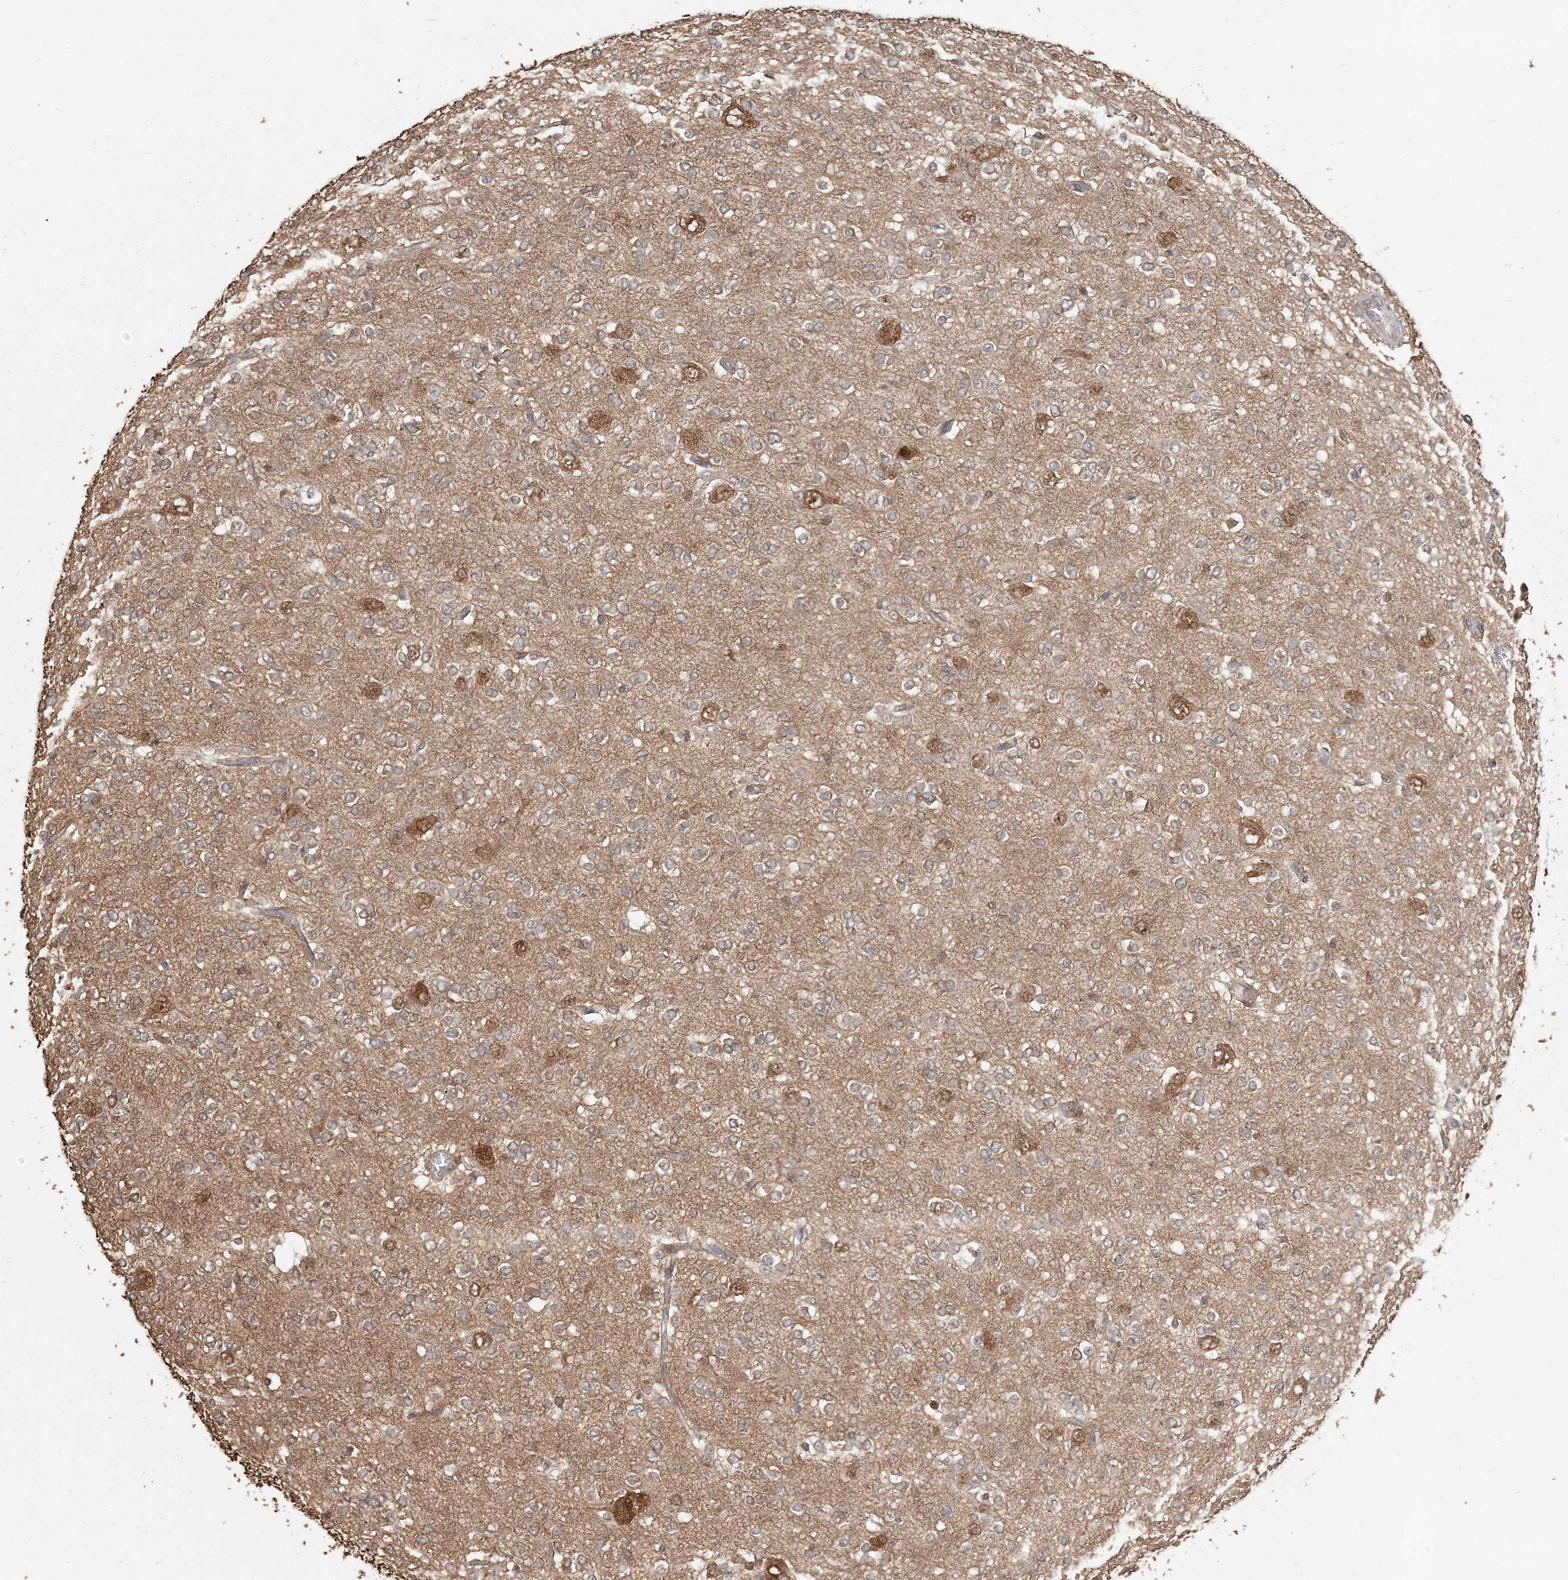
{"staining": {"intensity": "weak", "quantity": "25%-75%", "location": "cytoplasmic/membranous"}, "tissue": "glioma", "cell_type": "Tumor cells", "image_type": "cancer", "snomed": [{"axis": "morphology", "description": "Glioma, malignant, Low grade"}, {"axis": "topography", "description": "Brain"}], "caption": "Brown immunohistochemical staining in glioma displays weak cytoplasmic/membranous expression in about 25%-75% of tumor cells.", "gene": "CAB39", "patient": {"sex": "male", "age": 38}}